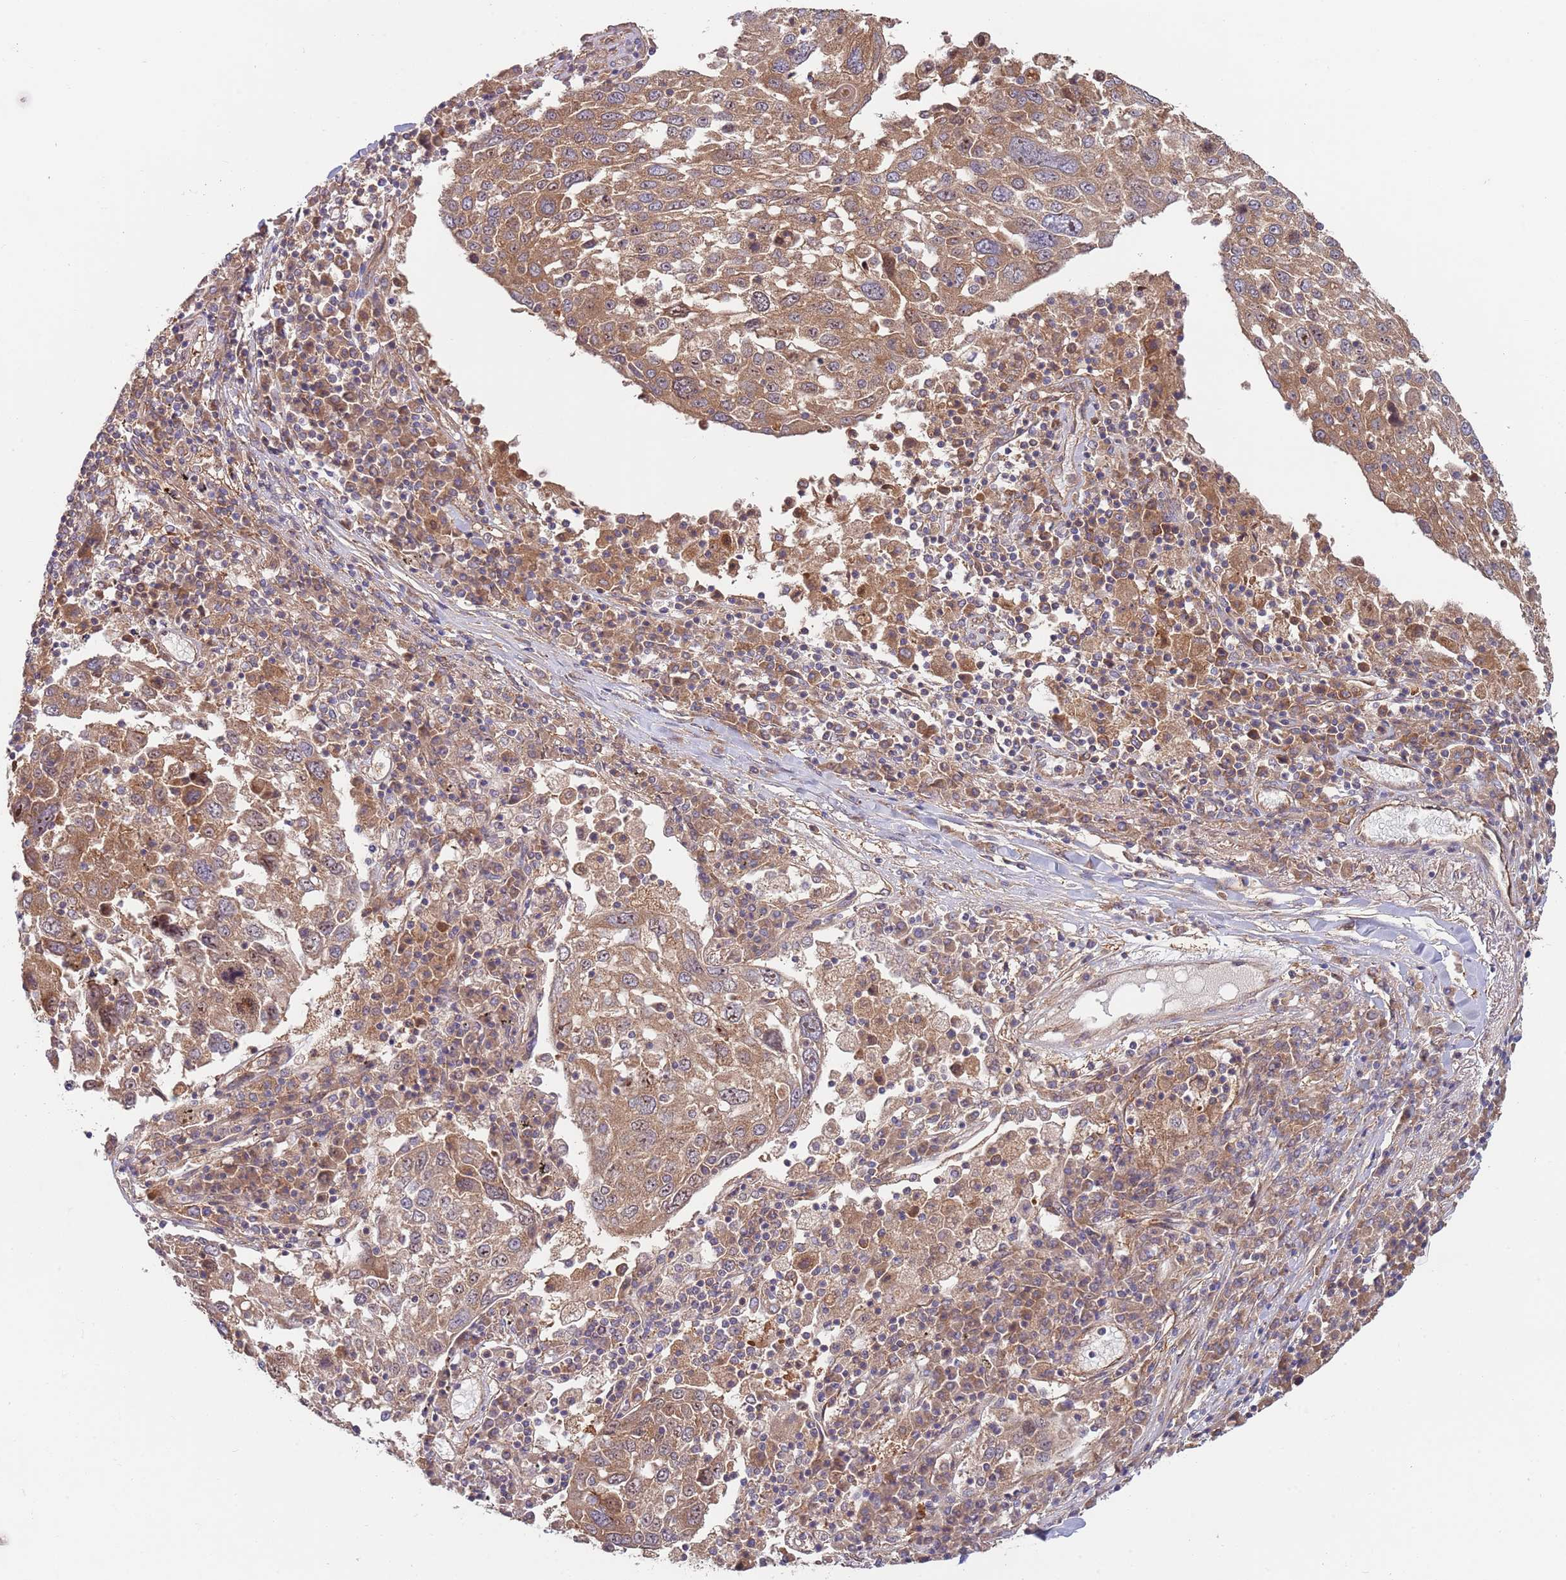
{"staining": {"intensity": "moderate", "quantity": ">75%", "location": "cytoplasmic/membranous"}, "tissue": "lung cancer", "cell_type": "Tumor cells", "image_type": "cancer", "snomed": [{"axis": "morphology", "description": "Squamous cell carcinoma, NOS"}, {"axis": "topography", "description": "Lung"}], "caption": "Tumor cells reveal medium levels of moderate cytoplasmic/membranous positivity in about >75% of cells in human lung squamous cell carcinoma.", "gene": "EIF3F", "patient": {"sex": "male", "age": 65}}